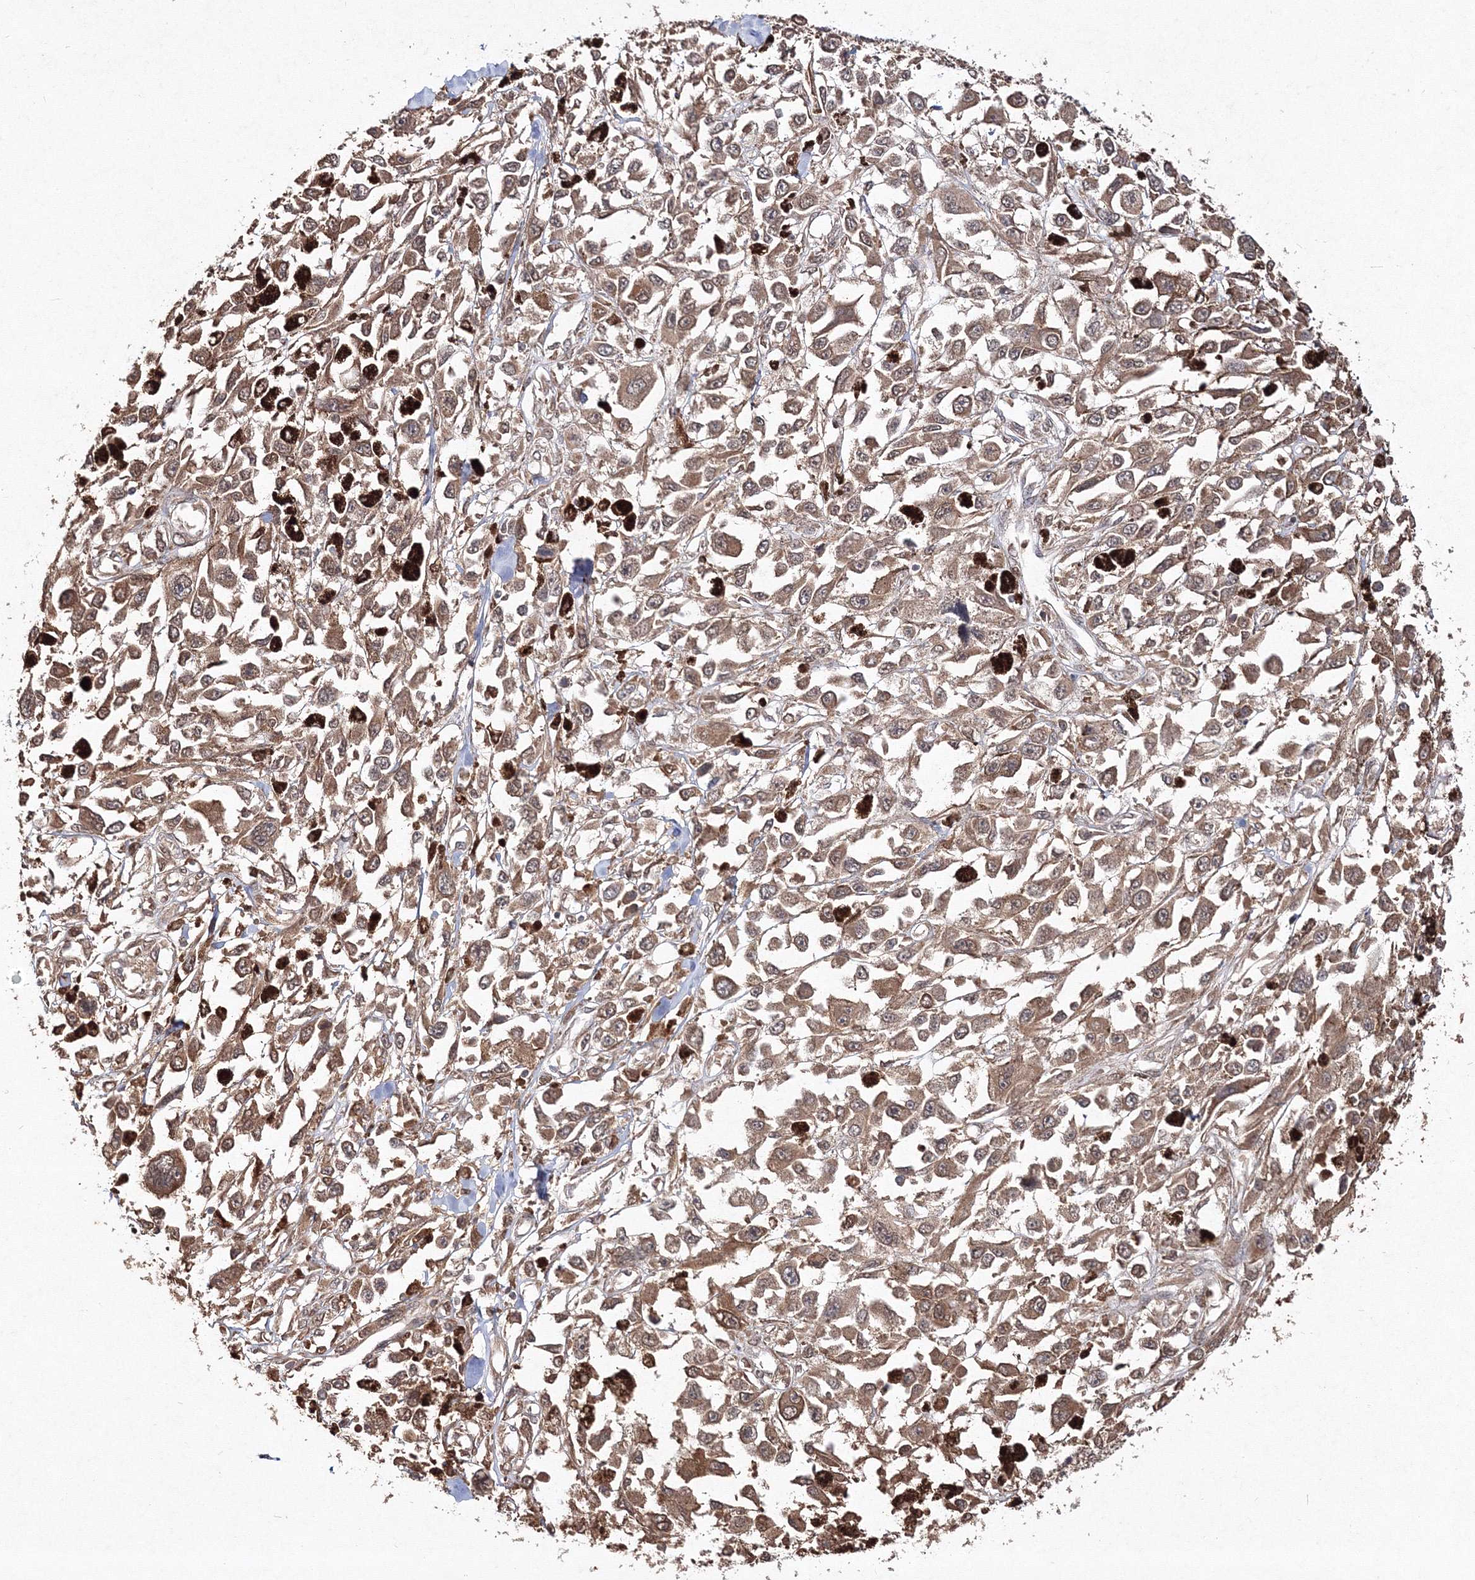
{"staining": {"intensity": "moderate", "quantity": ">75%", "location": "cytoplasmic/membranous"}, "tissue": "melanoma", "cell_type": "Tumor cells", "image_type": "cancer", "snomed": [{"axis": "morphology", "description": "Malignant melanoma, Metastatic site"}, {"axis": "topography", "description": "Lymph node"}], "caption": "This histopathology image exhibits malignant melanoma (metastatic site) stained with immunohistochemistry to label a protein in brown. The cytoplasmic/membranous of tumor cells show moderate positivity for the protein. Nuclei are counter-stained blue.", "gene": "S100A11", "patient": {"sex": "male", "age": 59}}